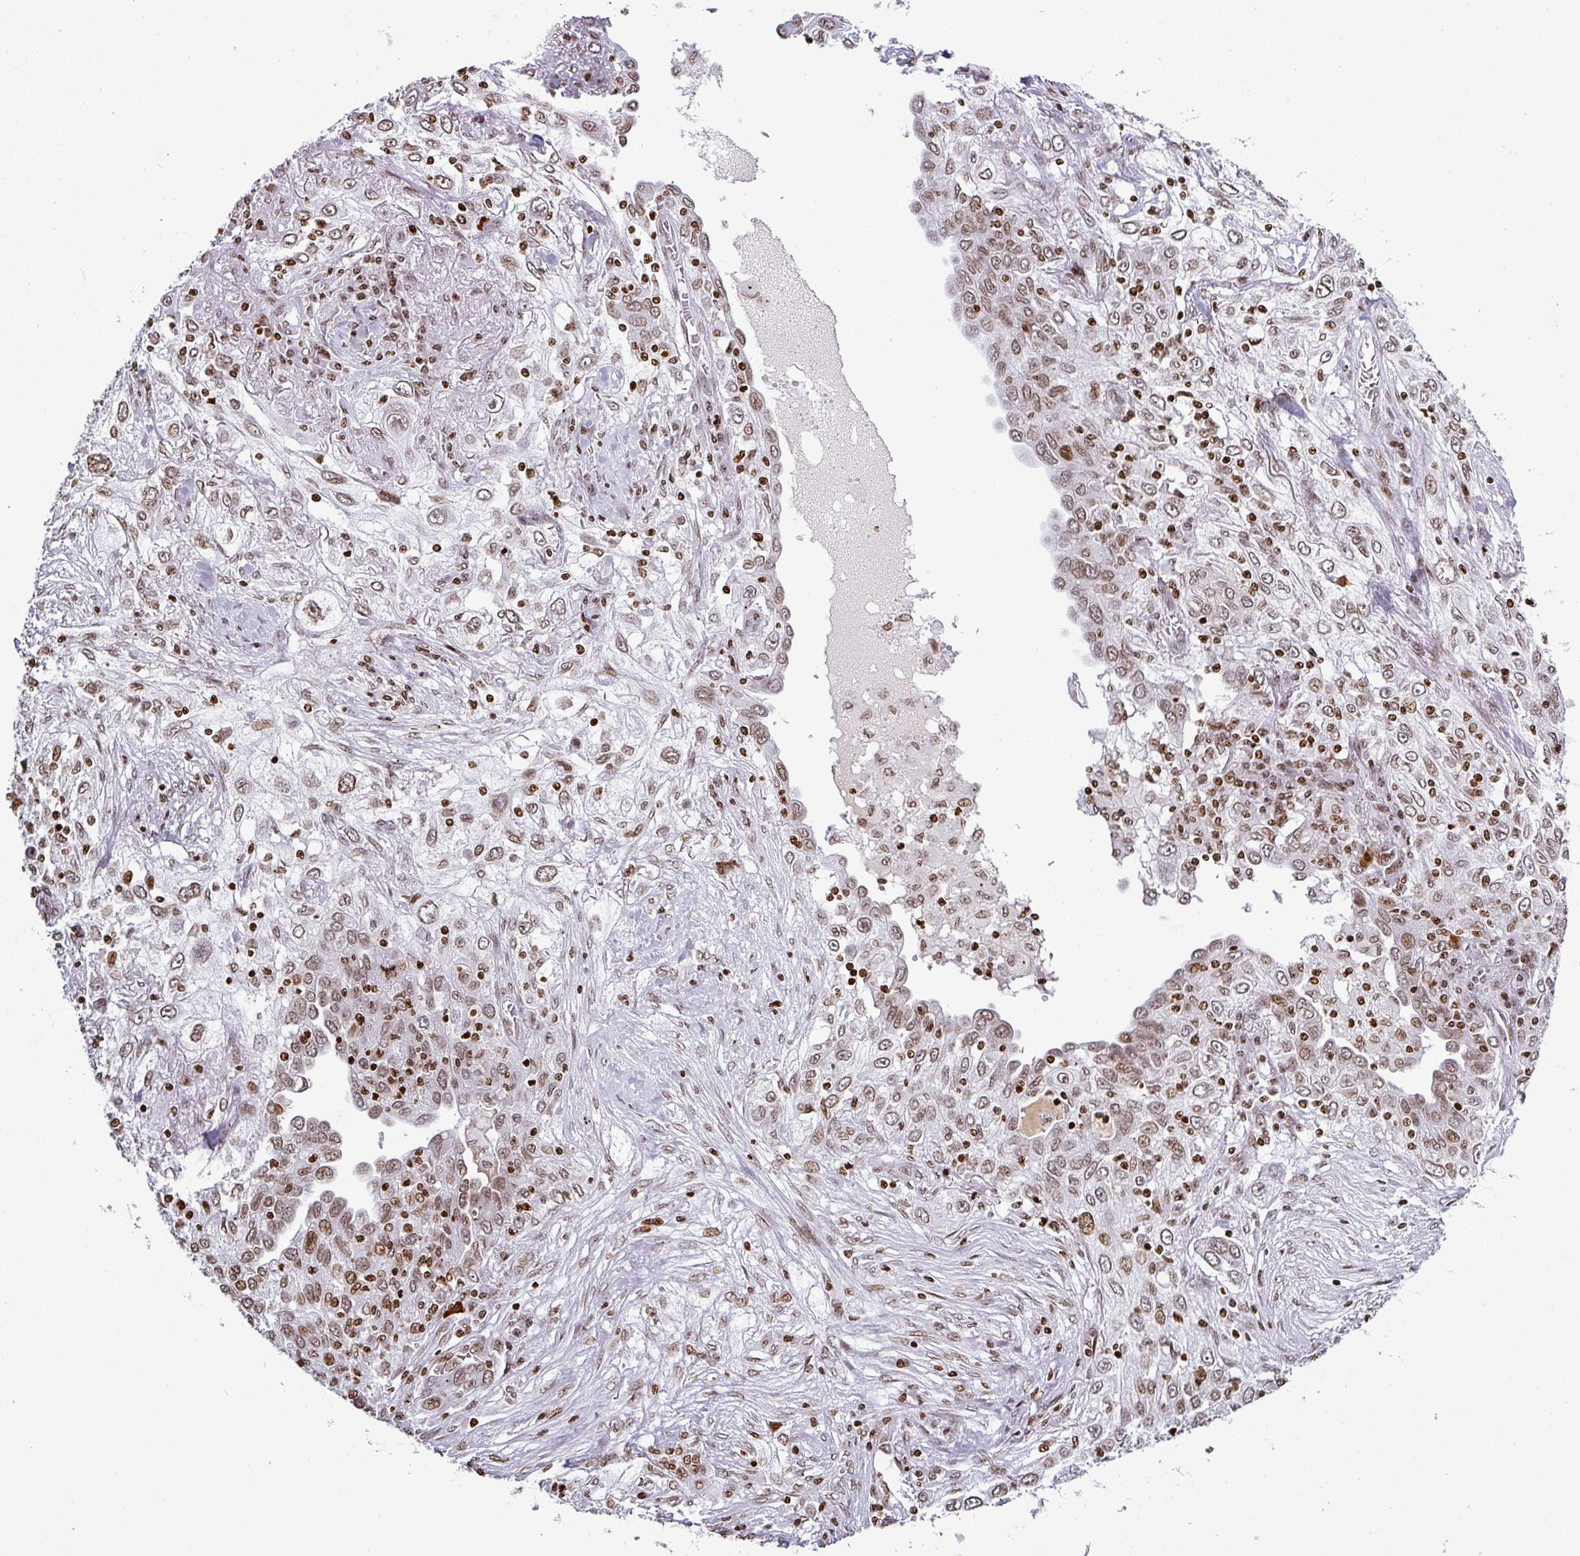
{"staining": {"intensity": "weak", "quantity": ">75%", "location": "nuclear"}, "tissue": "lung cancer", "cell_type": "Tumor cells", "image_type": "cancer", "snomed": [{"axis": "morphology", "description": "Squamous cell carcinoma, NOS"}, {"axis": "topography", "description": "Lung"}], "caption": "A brown stain labels weak nuclear positivity of a protein in human lung squamous cell carcinoma tumor cells. The protein is shown in brown color, while the nuclei are stained blue.", "gene": "RASL11A", "patient": {"sex": "female", "age": 69}}